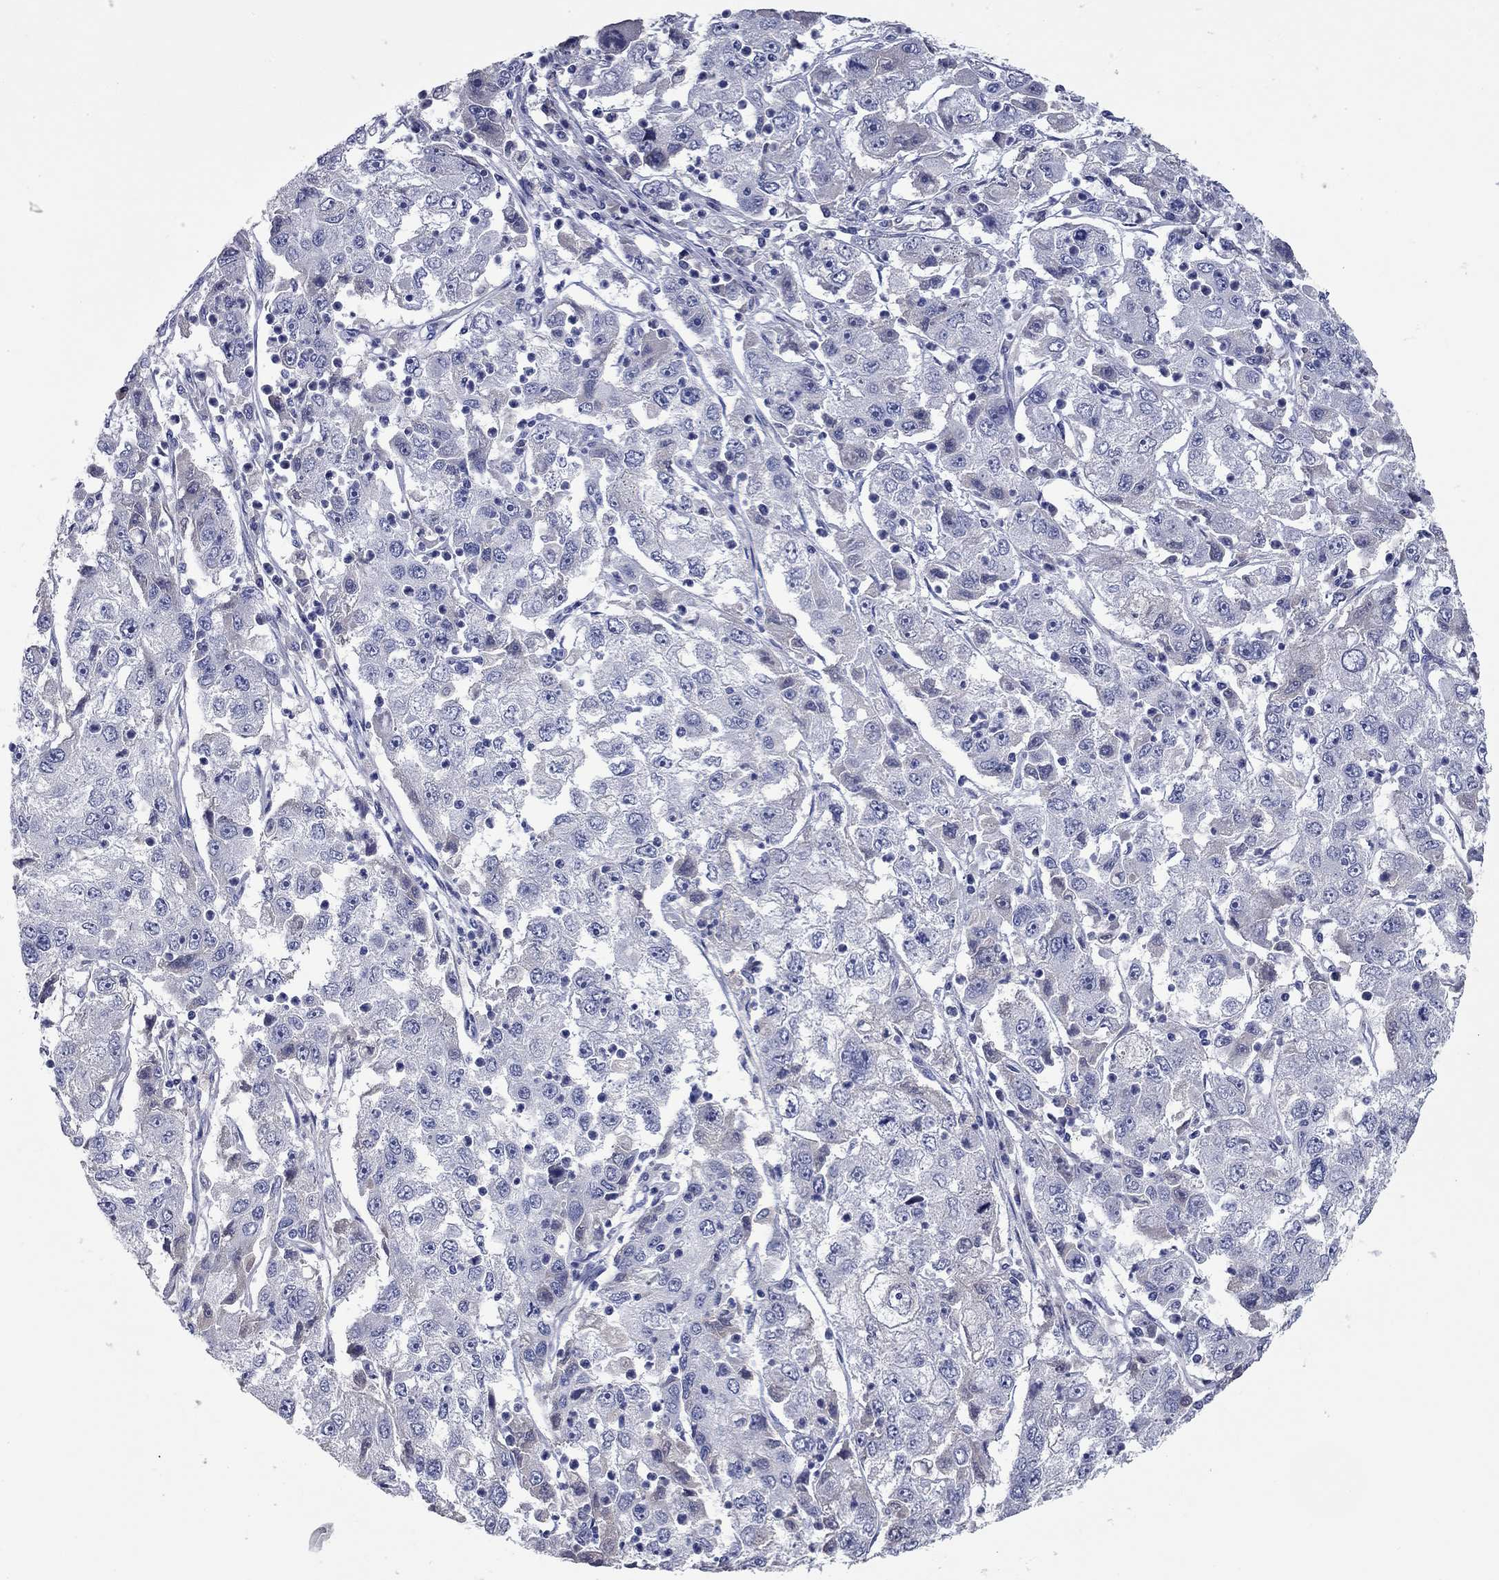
{"staining": {"intensity": "negative", "quantity": "none", "location": "none"}, "tissue": "cervical cancer", "cell_type": "Tumor cells", "image_type": "cancer", "snomed": [{"axis": "morphology", "description": "Squamous cell carcinoma, NOS"}, {"axis": "topography", "description": "Cervix"}], "caption": "Immunohistochemical staining of human cervical cancer (squamous cell carcinoma) shows no significant staining in tumor cells.", "gene": "UNC119B", "patient": {"sex": "female", "age": 36}}